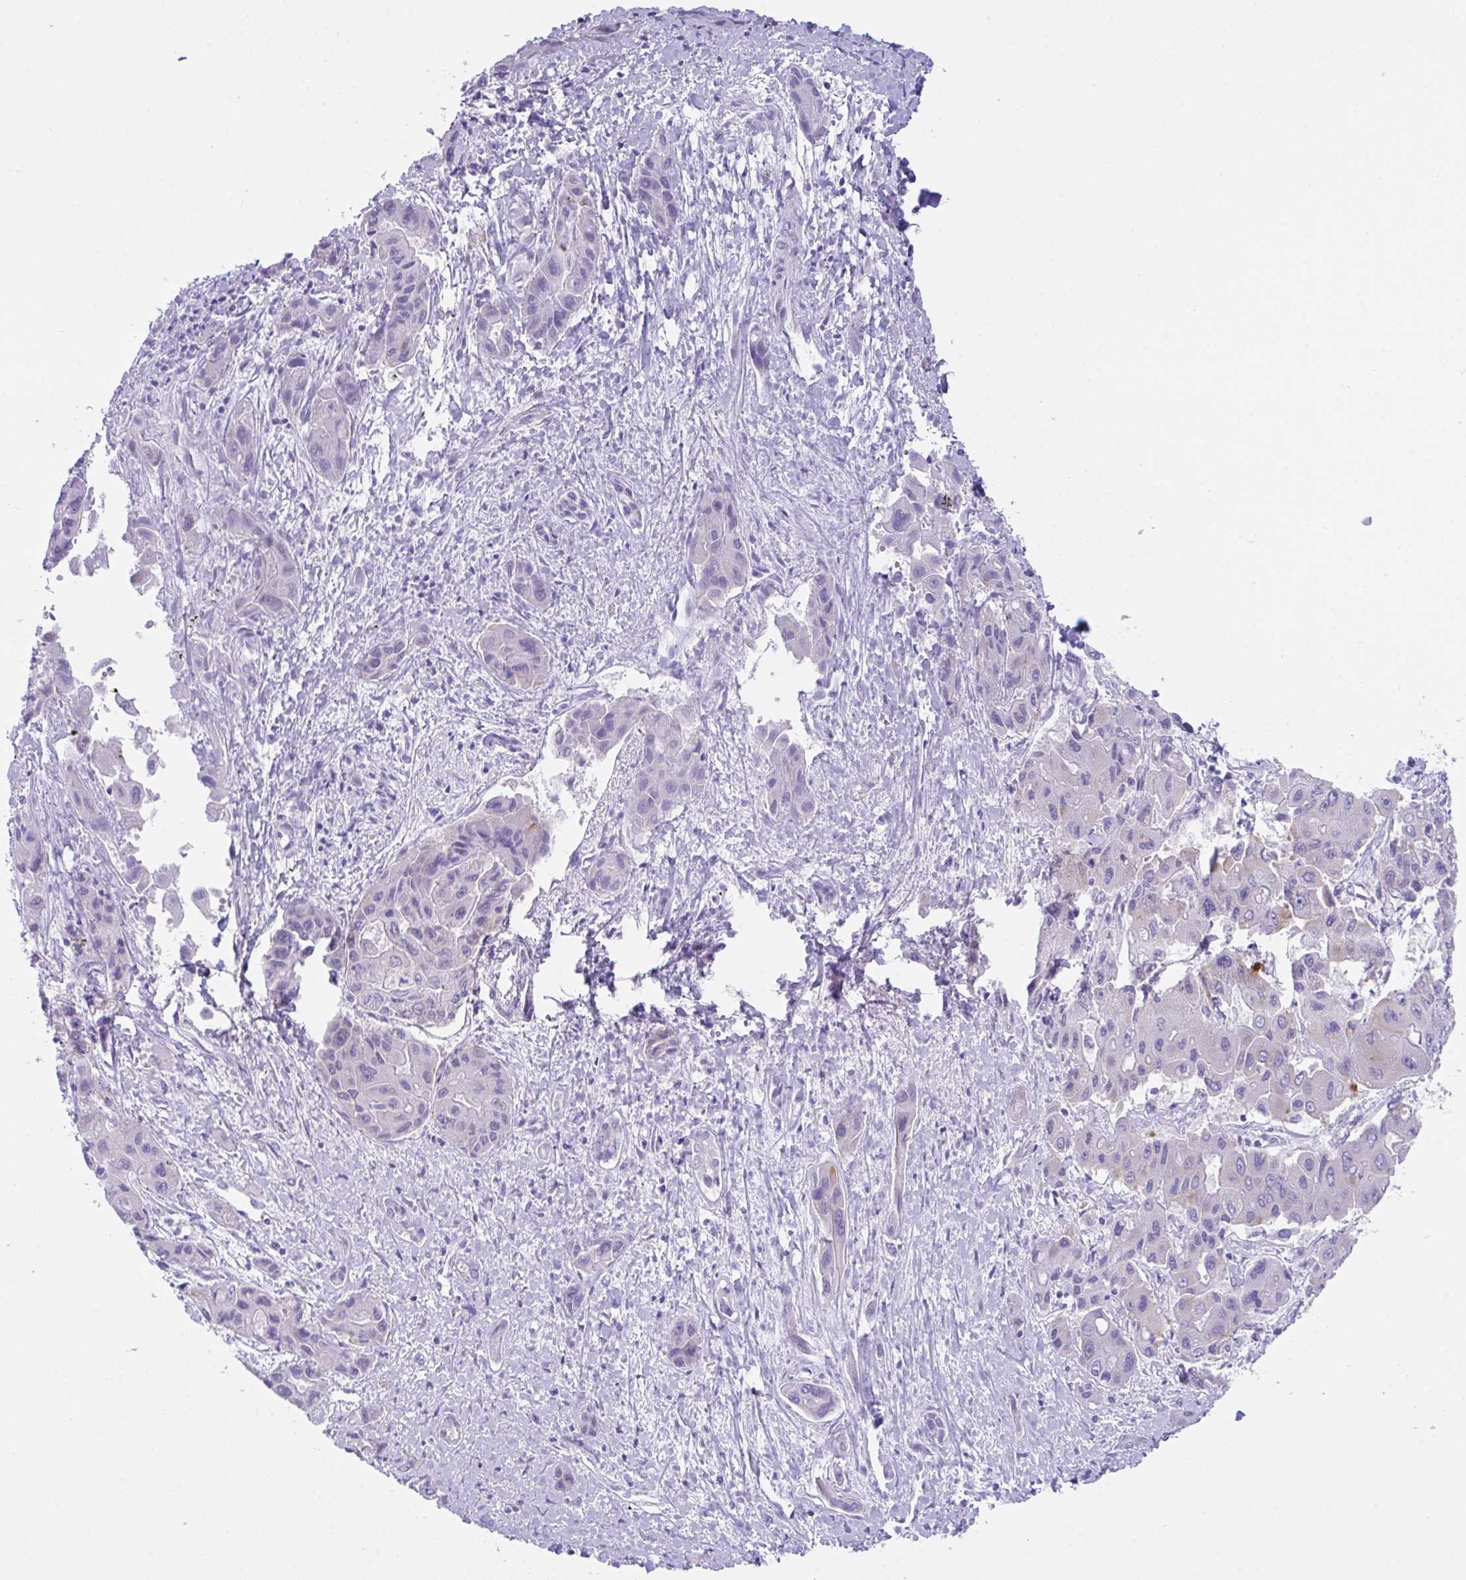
{"staining": {"intensity": "moderate", "quantity": "<25%", "location": "cytoplasmic/membranous"}, "tissue": "liver cancer", "cell_type": "Tumor cells", "image_type": "cancer", "snomed": [{"axis": "morphology", "description": "Cholangiocarcinoma"}, {"axis": "topography", "description": "Liver"}], "caption": "Protein expression analysis of liver cholangiocarcinoma reveals moderate cytoplasmic/membranous staining in about <25% of tumor cells. Nuclei are stained in blue.", "gene": "TMEM106B", "patient": {"sex": "male", "age": 67}}